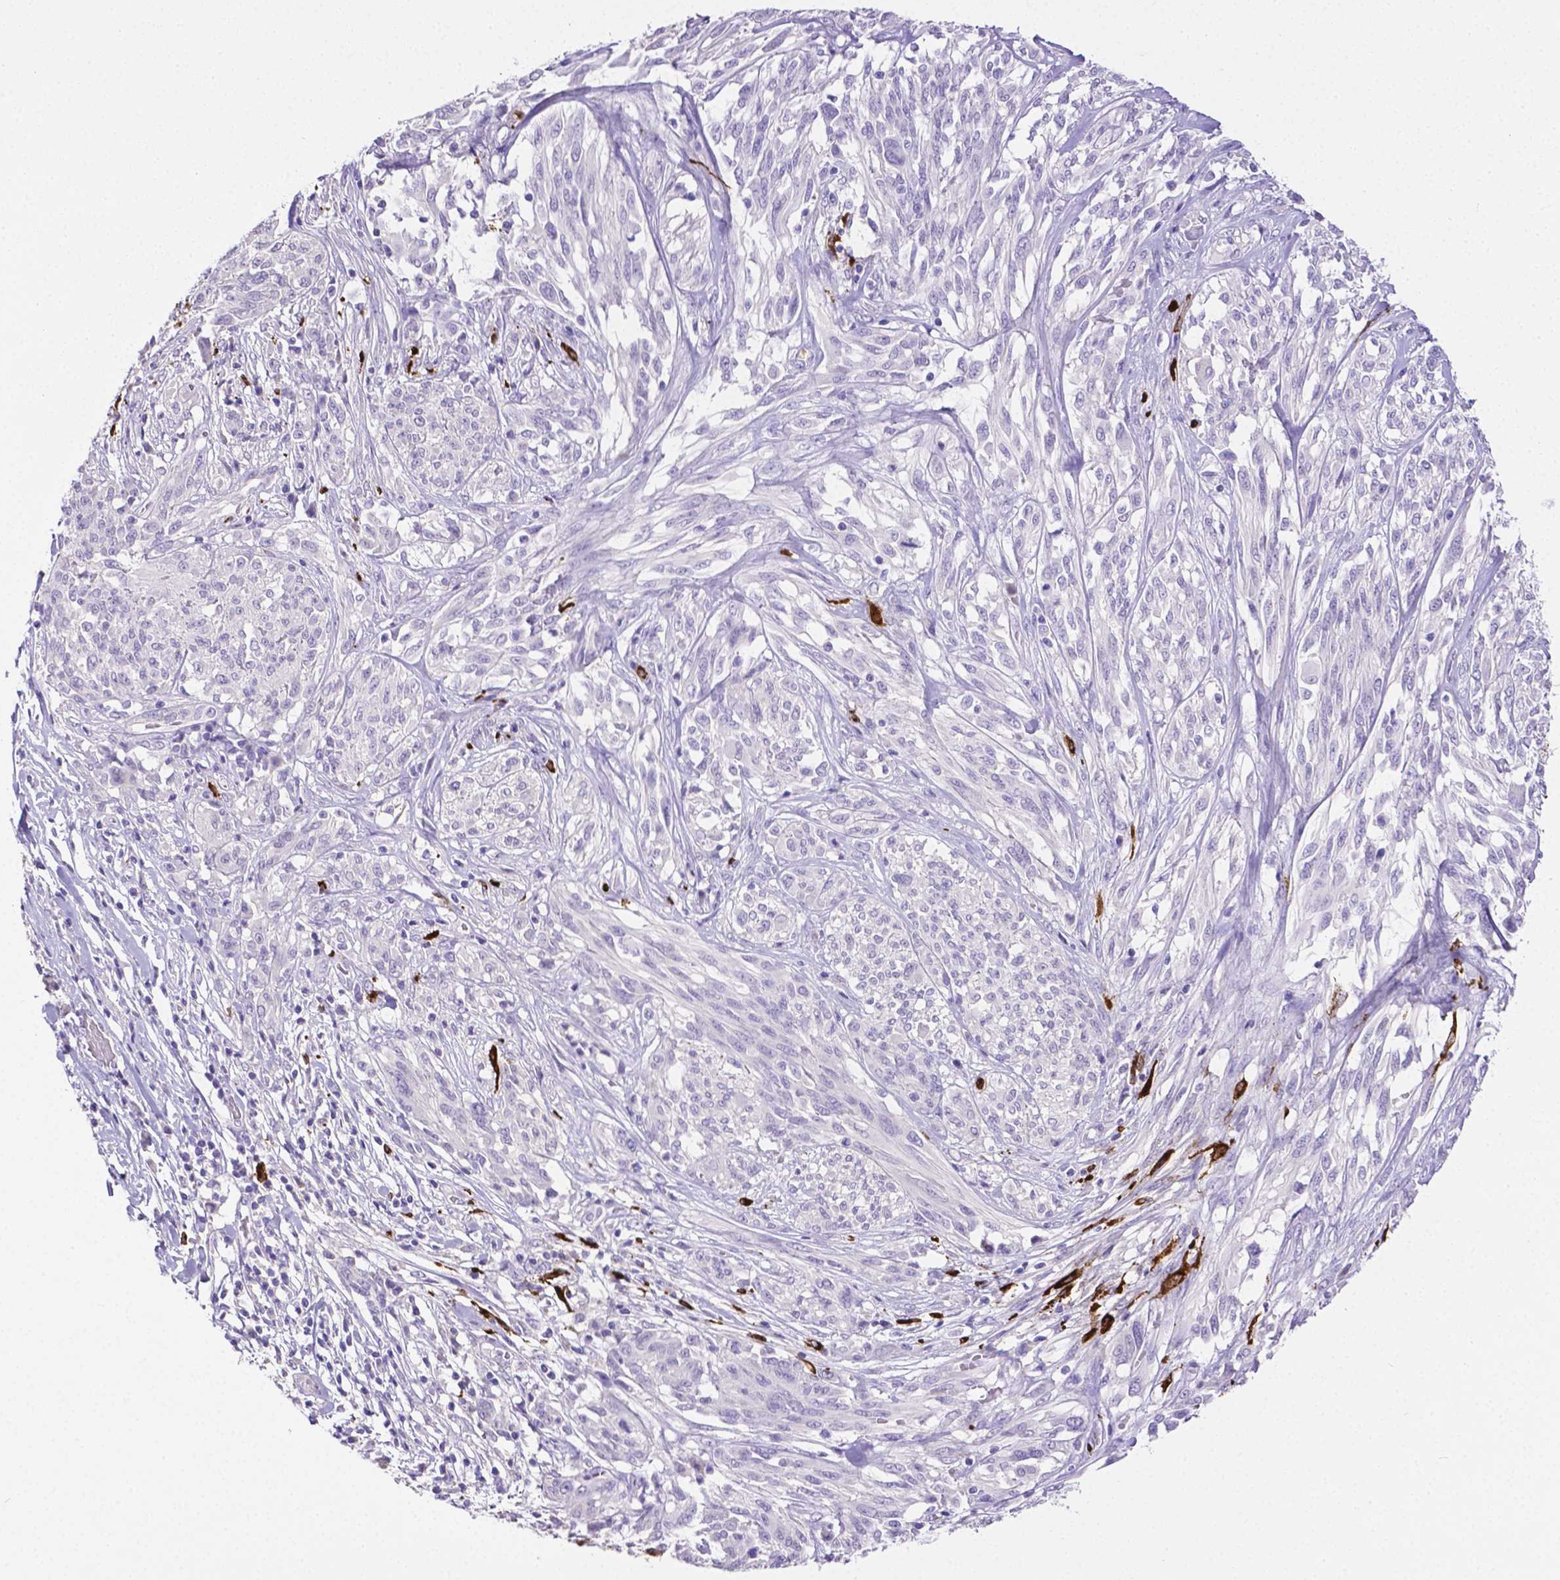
{"staining": {"intensity": "negative", "quantity": "none", "location": "none"}, "tissue": "melanoma", "cell_type": "Tumor cells", "image_type": "cancer", "snomed": [{"axis": "morphology", "description": "Malignant melanoma, NOS"}, {"axis": "topography", "description": "Skin"}], "caption": "Tumor cells are negative for protein expression in human malignant melanoma.", "gene": "MMP9", "patient": {"sex": "female", "age": 91}}